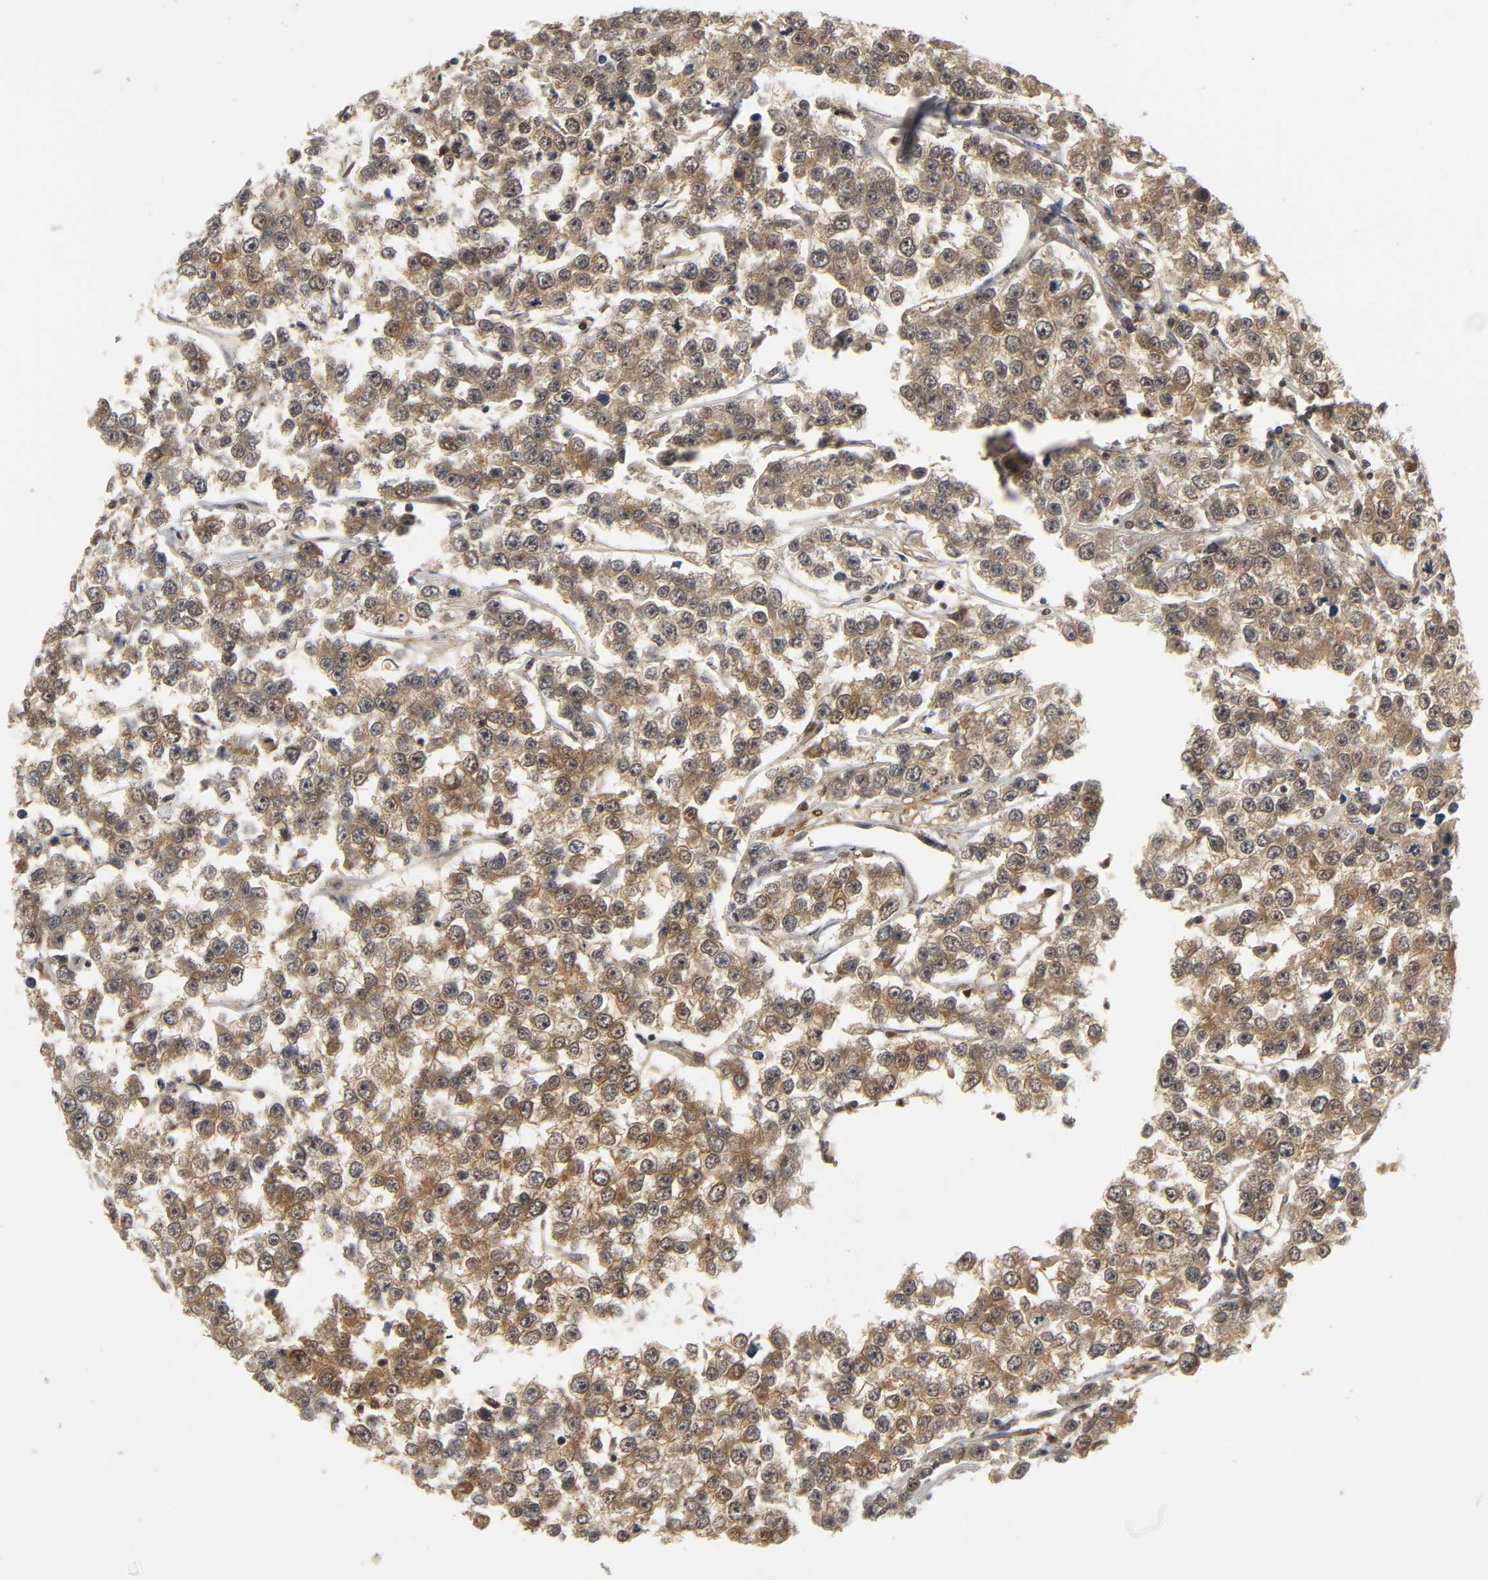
{"staining": {"intensity": "strong", "quantity": ">75%", "location": "cytoplasmic/membranous,nuclear"}, "tissue": "testis cancer", "cell_type": "Tumor cells", "image_type": "cancer", "snomed": [{"axis": "morphology", "description": "Seminoma, NOS"}, {"axis": "morphology", "description": "Carcinoma, Embryonal, NOS"}, {"axis": "topography", "description": "Testis"}], "caption": "Human testis cancer (embryonal carcinoma) stained for a protein (brown) demonstrates strong cytoplasmic/membranous and nuclear positive staining in approximately >75% of tumor cells.", "gene": "PARK7", "patient": {"sex": "male", "age": 52}}